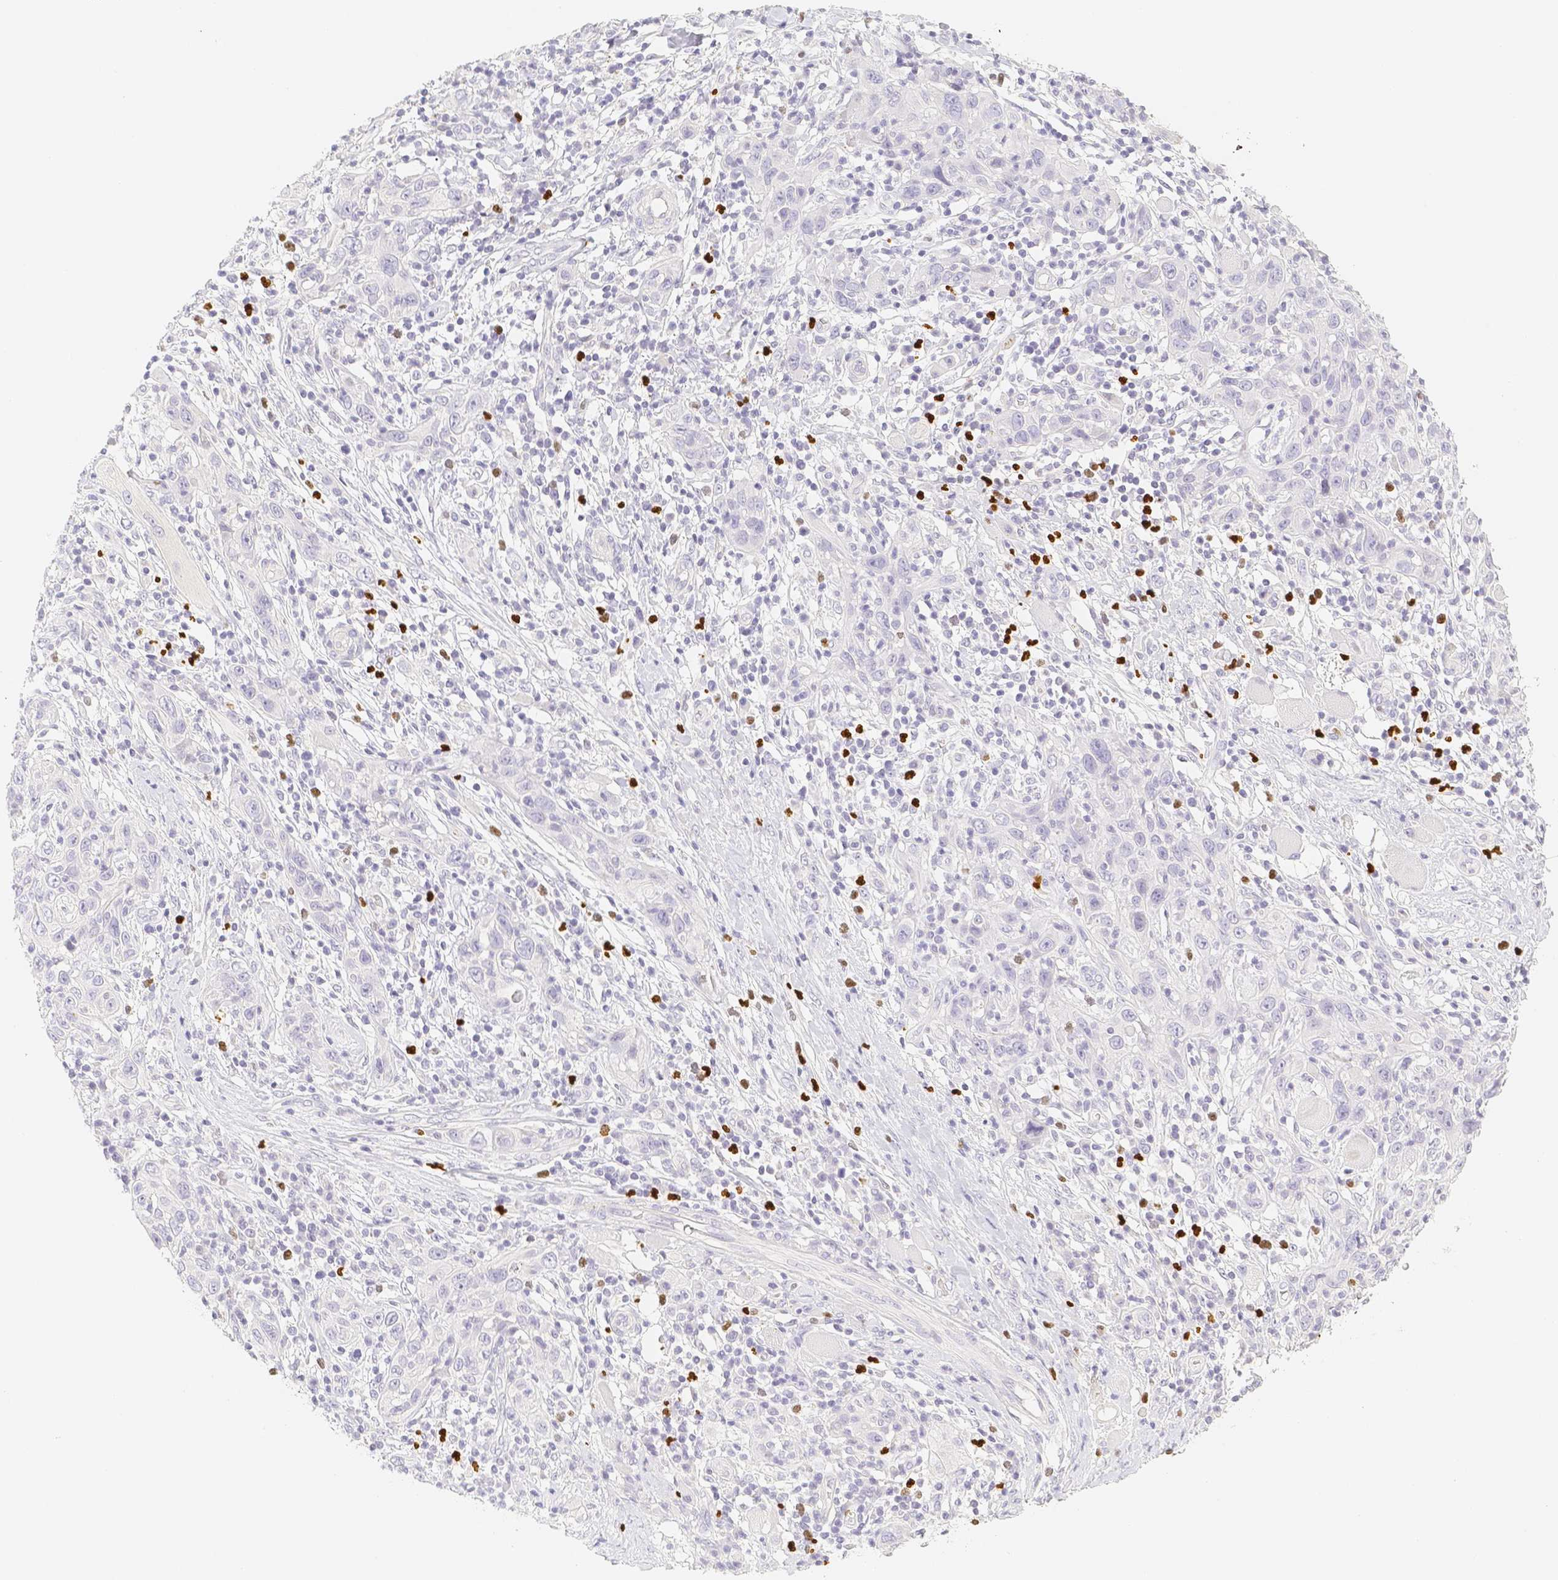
{"staining": {"intensity": "negative", "quantity": "none", "location": "none"}, "tissue": "skin cancer", "cell_type": "Tumor cells", "image_type": "cancer", "snomed": [{"axis": "morphology", "description": "Squamous cell carcinoma, NOS"}, {"axis": "topography", "description": "Skin"}], "caption": "This histopathology image is of skin squamous cell carcinoma stained with IHC to label a protein in brown with the nuclei are counter-stained blue. There is no positivity in tumor cells.", "gene": "PADI4", "patient": {"sex": "female", "age": 88}}